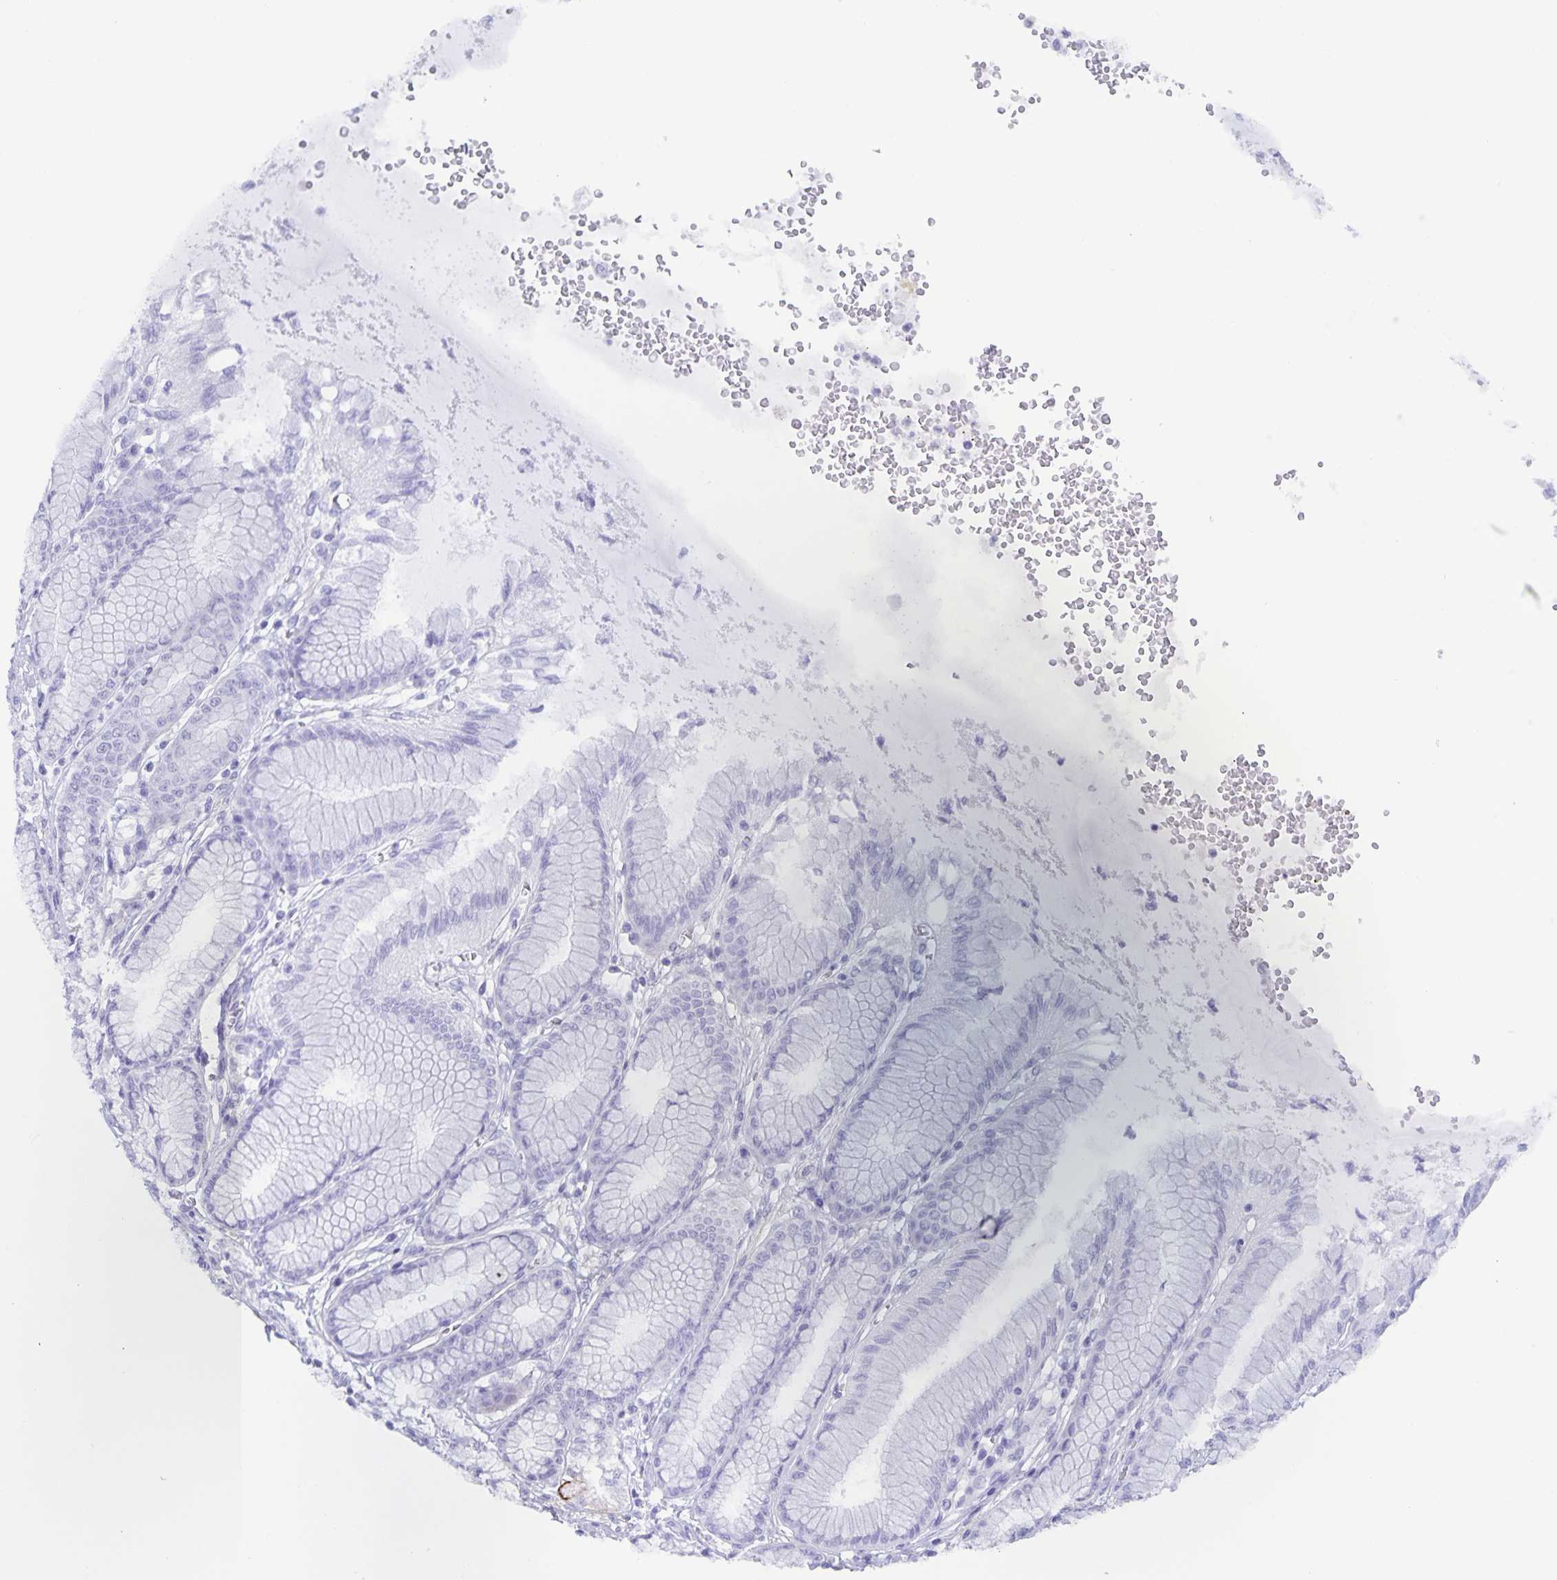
{"staining": {"intensity": "strong", "quantity": "<25%", "location": "cytoplasmic/membranous"}, "tissue": "stomach", "cell_type": "Glandular cells", "image_type": "normal", "snomed": [{"axis": "morphology", "description": "Normal tissue, NOS"}, {"axis": "topography", "description": "Stomach"}, {"axis": "topography", "description": "Stomach, lower"}], "caption": "A histopathology image showing strong cytoplasmic/membranous staining in approximately <25% of glandular cells in benign stomach, as visualized by brown immunohistochemical staining.", "gene": "AQP4", "patient": {"sex": "male", "age": 76}}